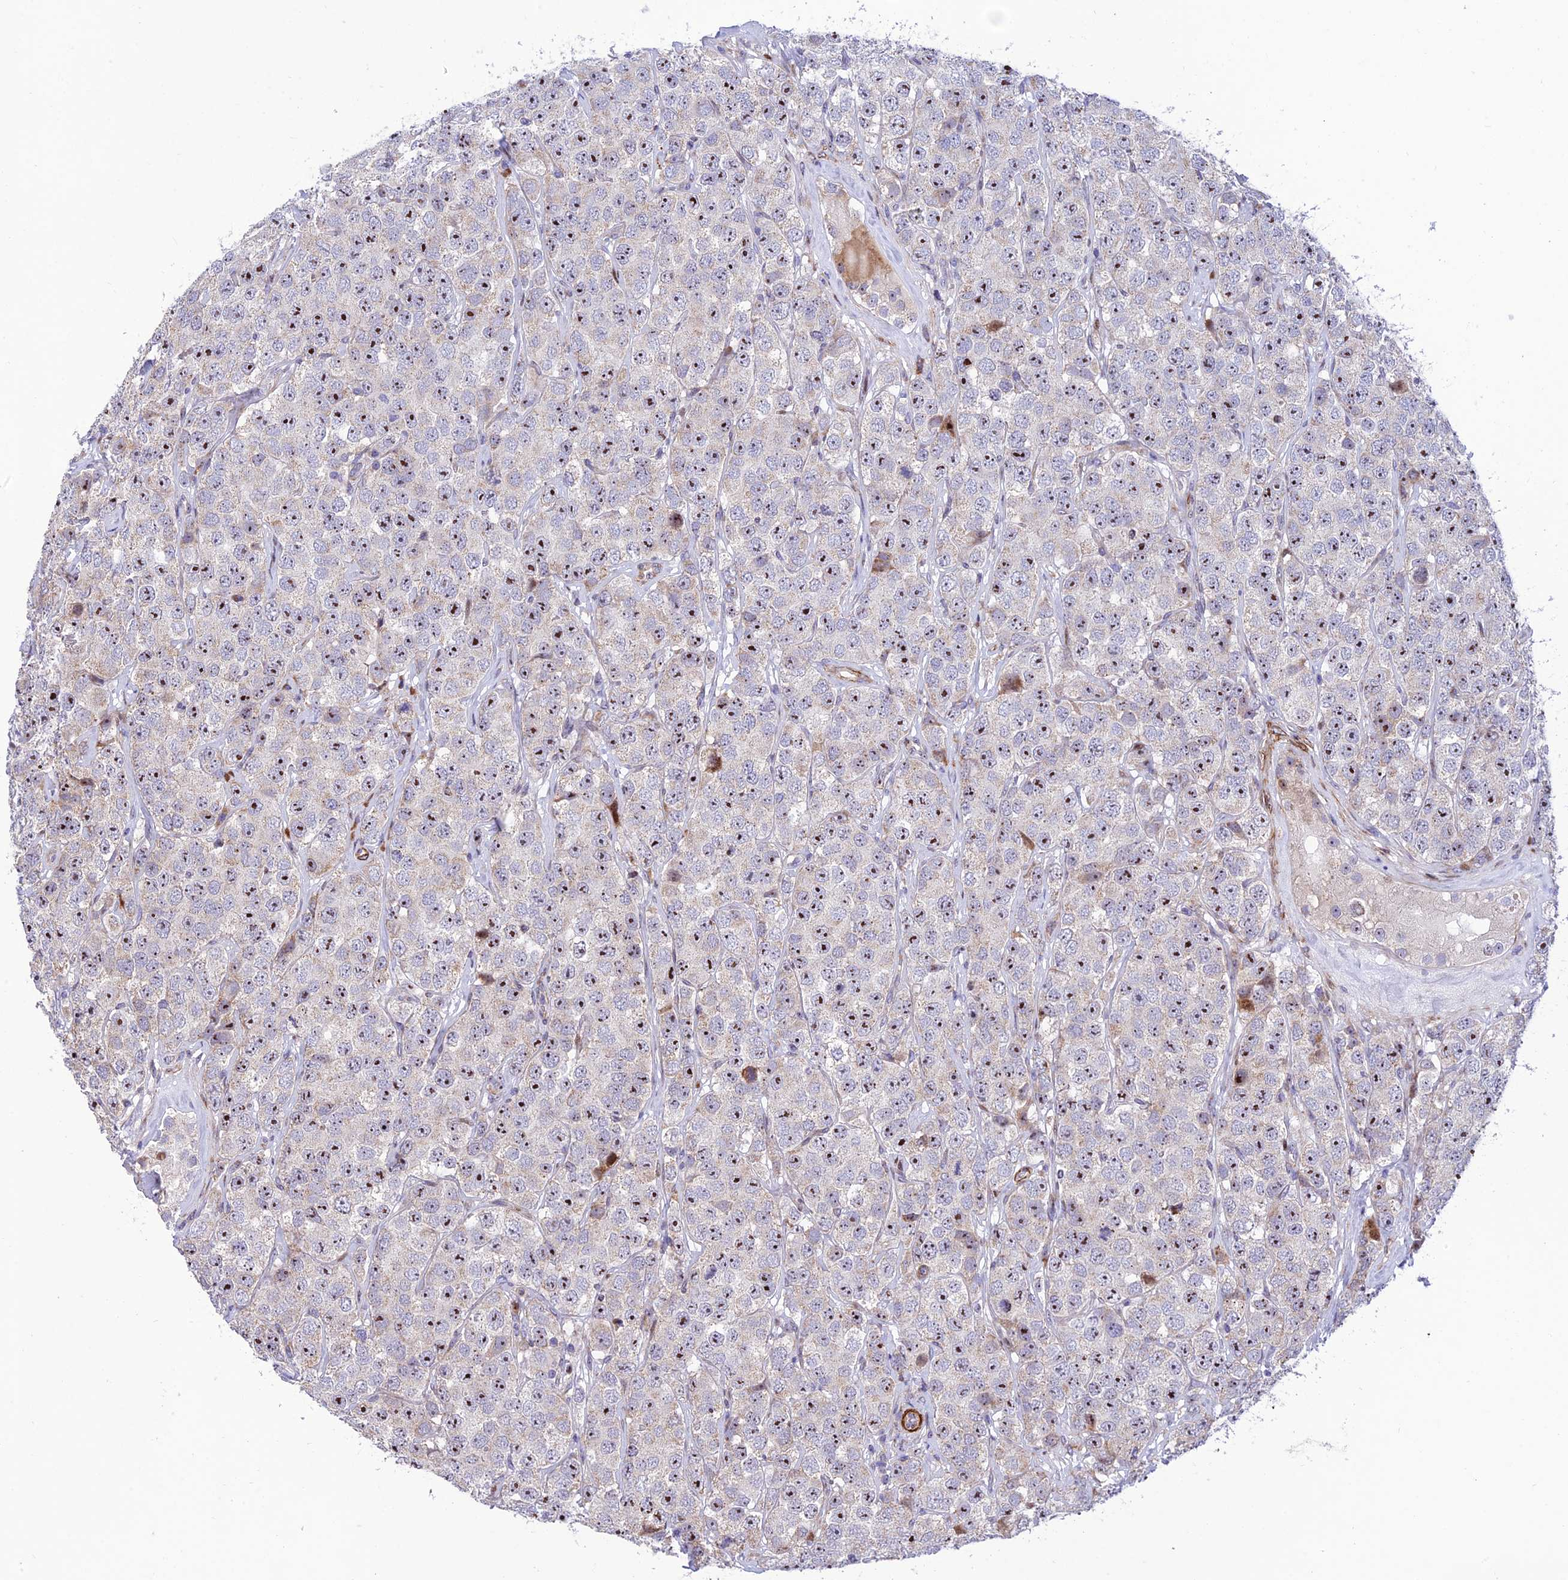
{"staining": {"intensity": "strong", "quantity": "25%-75%", "location": "nuclear"}, "tissue": "testis cancer", "cell_type": "Tumor cells", "image_type": "cancer", "snomed": [{"axis": "morphology", "description": "Seminoma, NOS"}, {"axis": "topography", "description": "Testis"}], "caption": "A high amount of strong nuclear expression is seen in about 25%-75% of tumor cells in testis seminoma tissue. (IHC, brightfield microscopy, high magnification).", "gene": "KBTBD7", "patient": {"sex": "male", "age": 28}}